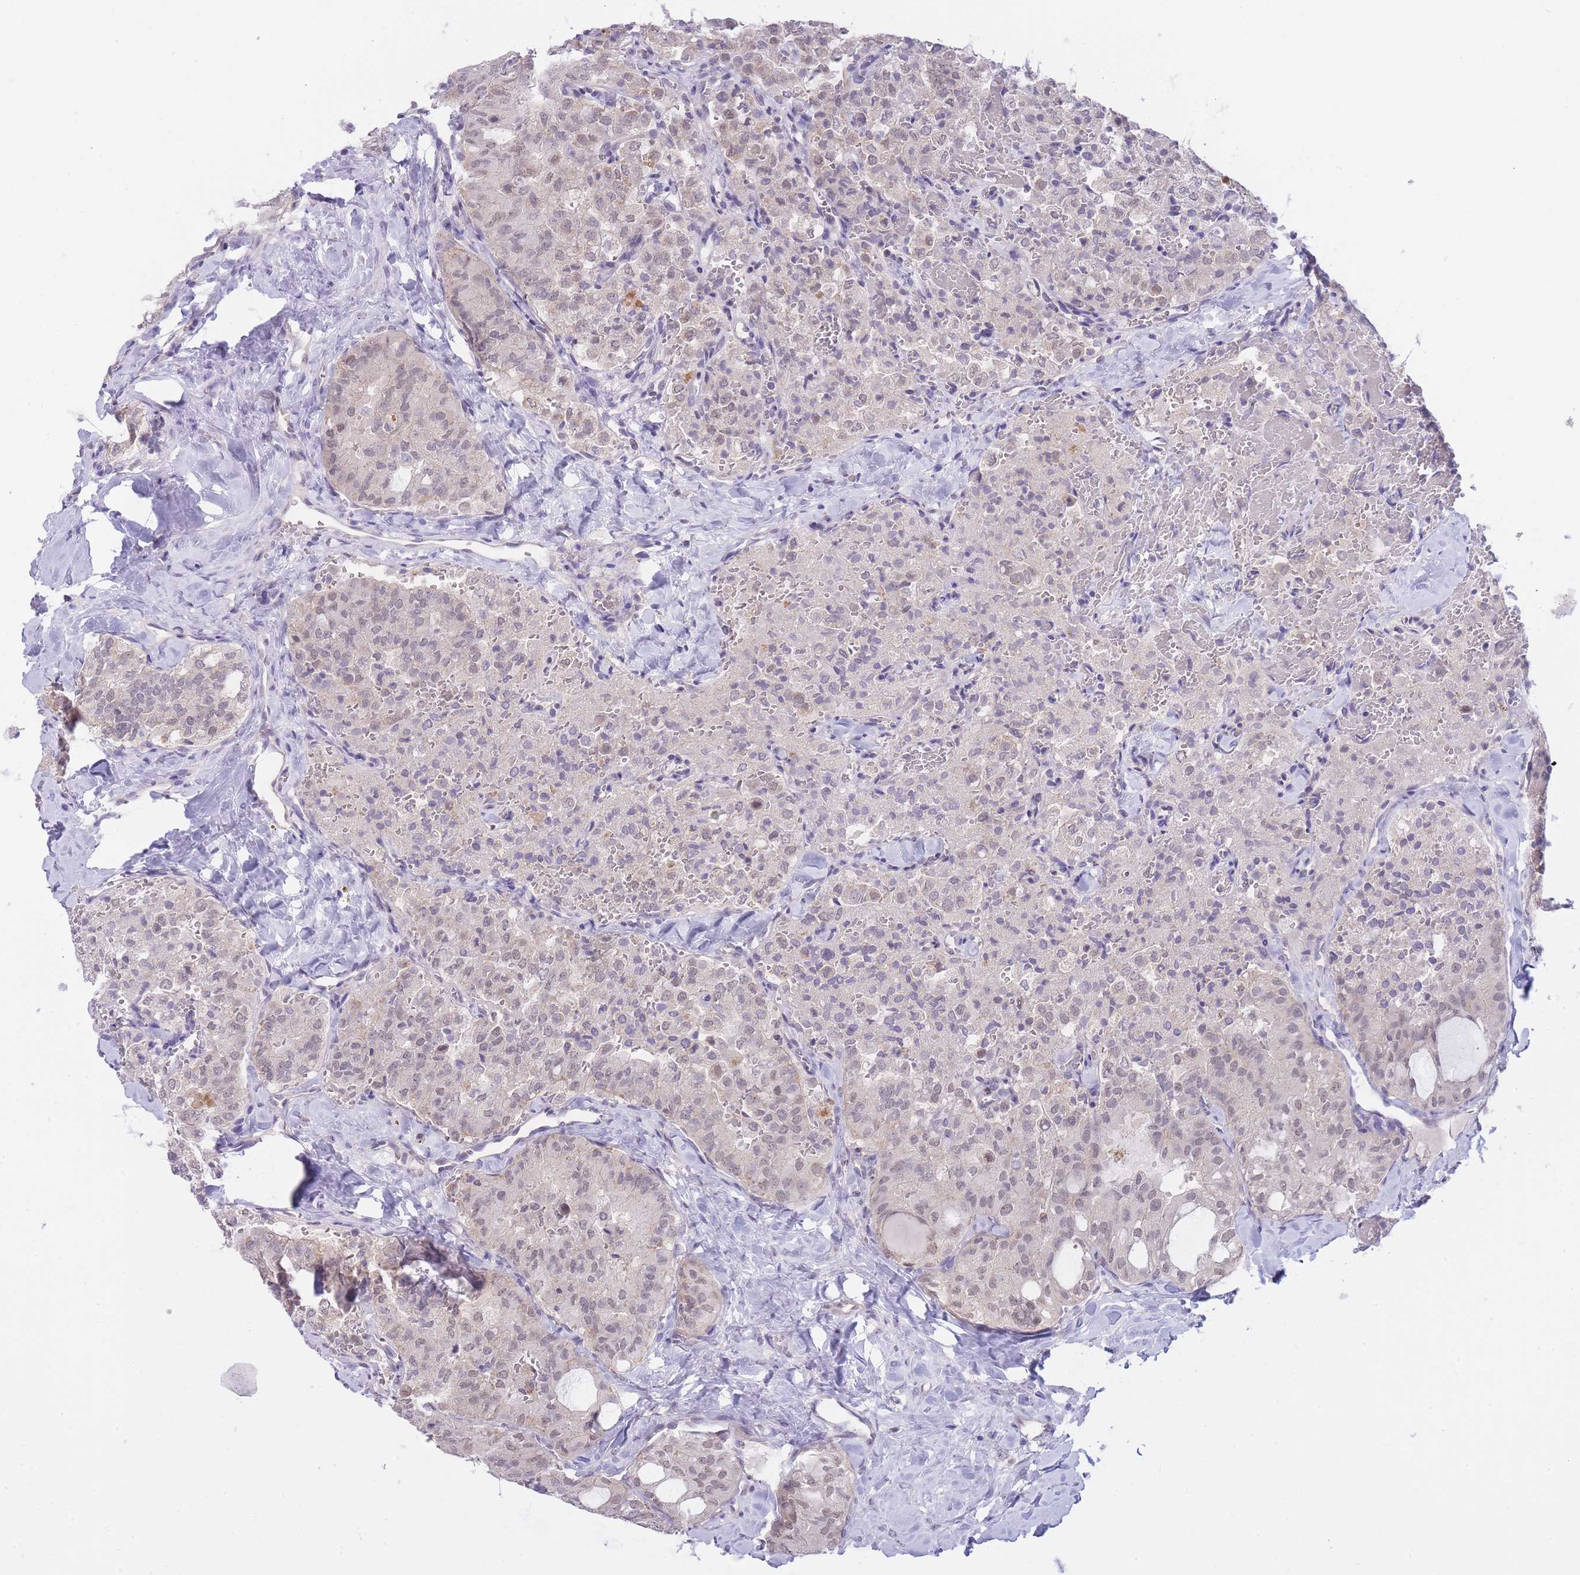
{"staining": {"intensity": "weak", "quantity": "25%-75%", "location": "nuclear"}, "tissue": "thyroid cancer", "cell_type": "Tumor cells", "image_type": "cancer", "snomed": [{"axis": "morphology", "description": "Follicular adenoma carcinoma, NOS"}, {"axis": "topography", "description": "Thyroid gland"}], "caption": "A micrograph of thyroid cancer stained for a protein demonstrates weak nuclear brown staining in tumor cells.", "gene": "GOLGA6L25", "patient": {"sex": "male", "age": 75}}